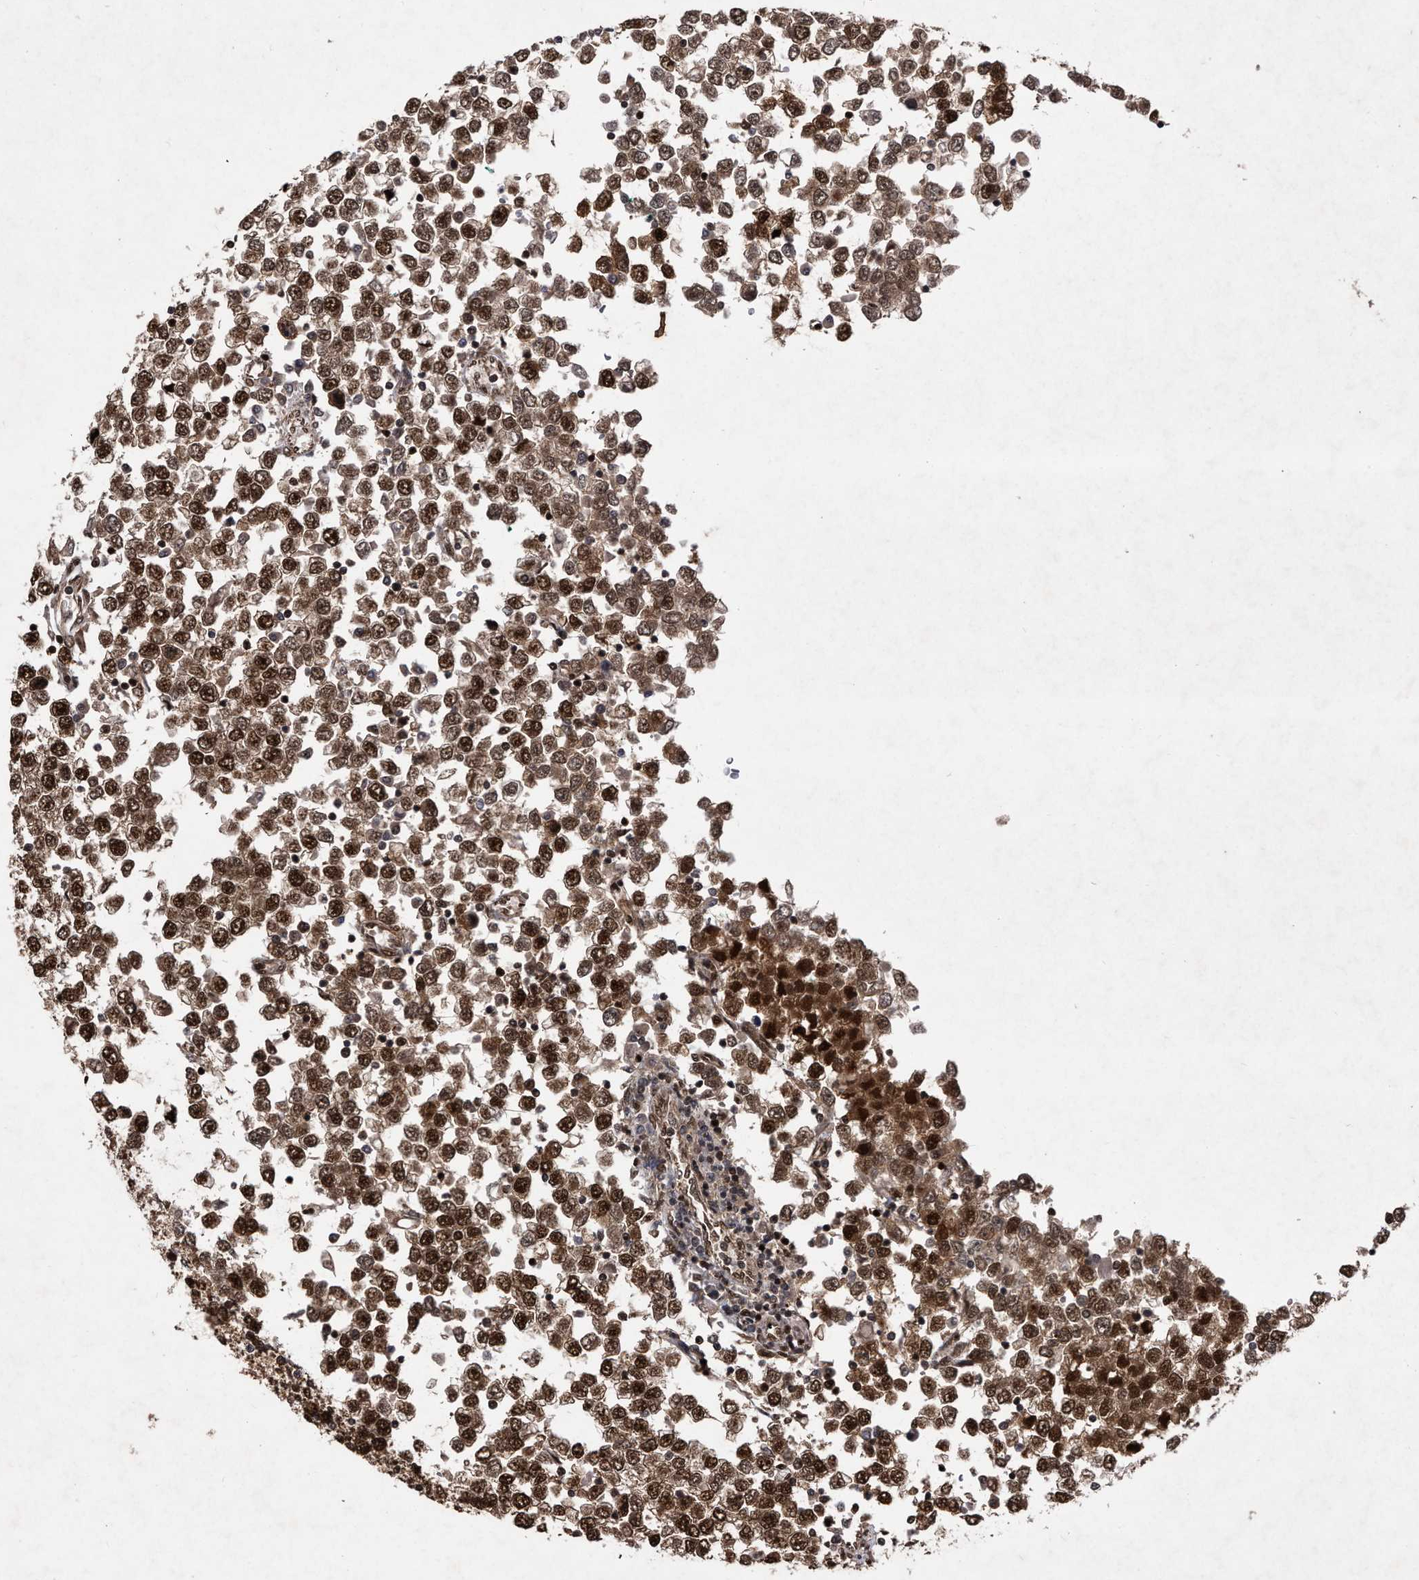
{"staining": {"intensity": "strong", "quantity": ">75%", "location": "cytoplasmic/membranous,nuclear"}, "tissue": "testis cancer", "cell_type": "Tumor cells", "image_type": "cancer", "snomed": [{"axis": "morphology", "description": "Seminoma, NOS"}, {"axis": "topography", "description": "Testis"}], "caption": "Strong cytoplasmic/membranous and nuclear staining for a protein is present in approximately >75% of tumor cells of testis cancer (seminoma) using immunohistochemistry.", "gene": "RAD23B", "patient": {"sex": "male", "age": 65}}